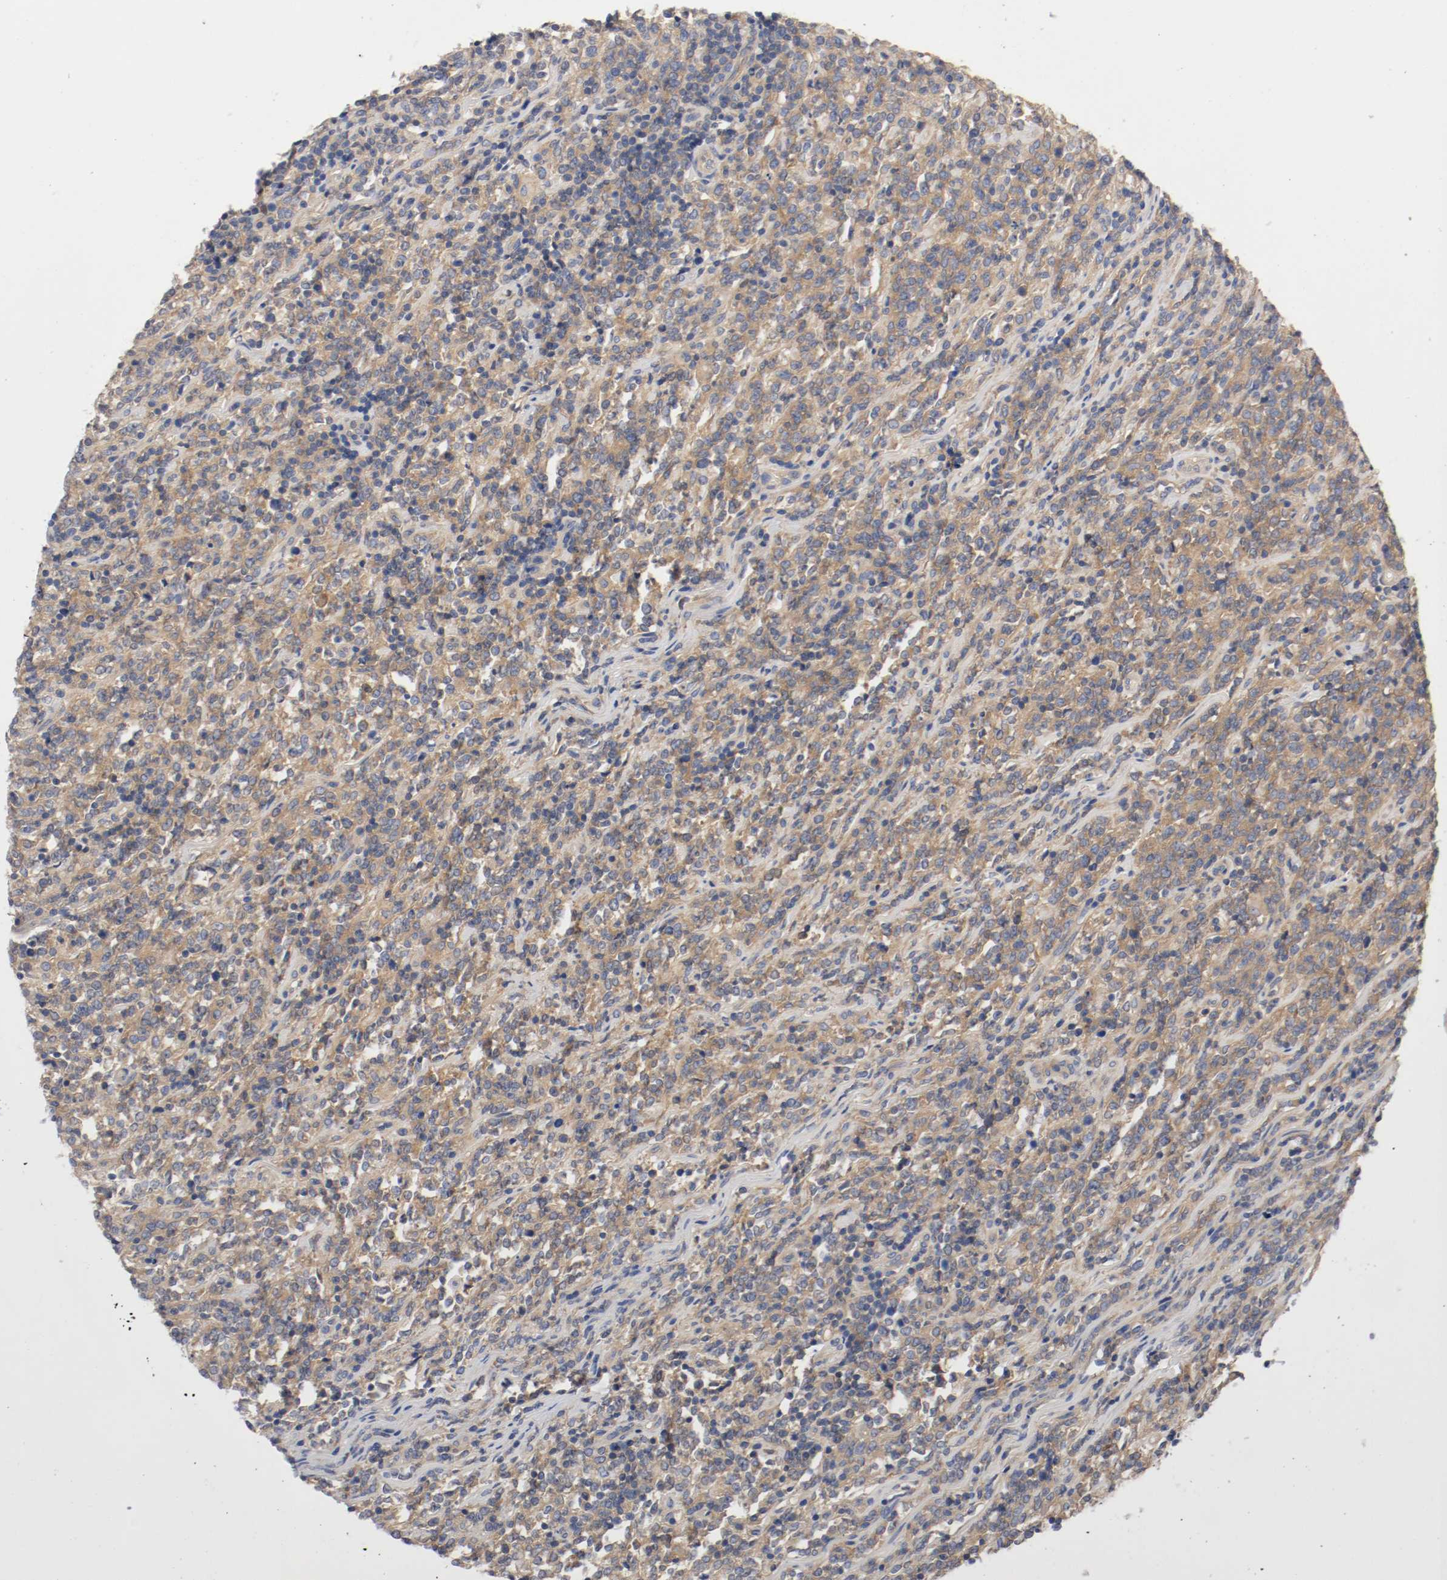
{"staining": {"intensity": "weak", "quantity": ">75%", "location": "cytoplasmic/membranous"}, "tissue": "lymphoma", "cell_type": "Tumor cells", "image_type": "cancer", "snomed": [{"axis": "morphology", "description": "Malignant lymphoma, non-Hodgkin's type, High grade"}, {"axis": "topography", "description": "Soft tissue"}], "caption": "DAB (3,3'-diaminobenzidine) immunohistochemical staining of human high-grade malignant lymphoma, non-Hodgkin's type exhibits weak cytoplasmic/membranous protein staining in approximately >75% of tumor cells.", "gene": "HGS", "patient": {"sex": "male", "age": 18}}